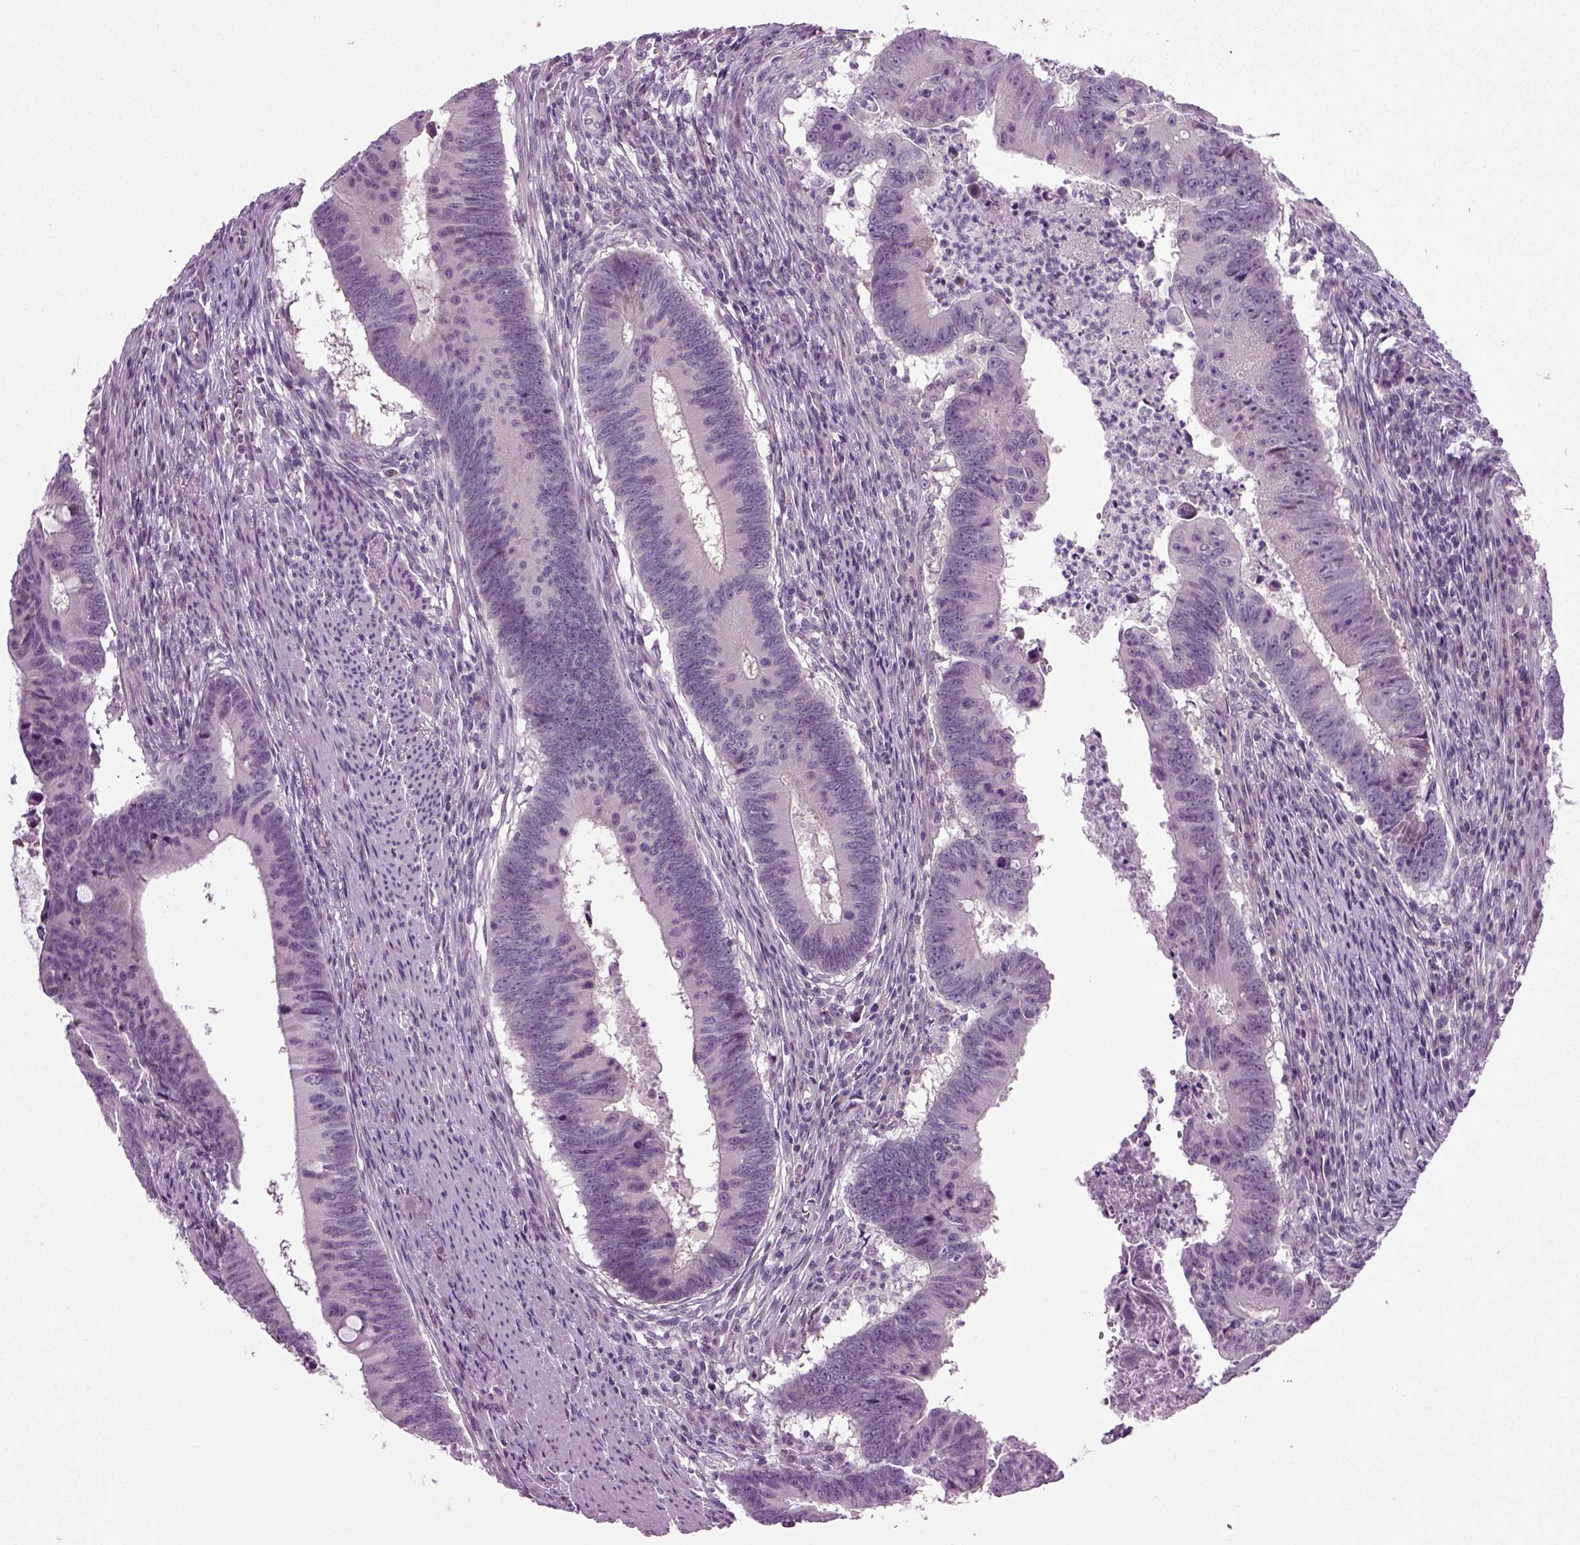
{"staining": {"intensity": "negative", "quantity": "none", "location": "none"}, "tissue": "colorectal cancer", "cell_type": "Tumor cells", "image_type": "cancer", "snomed": [{"axis": "morphology", "description": "Adenocarcinoma, NOS"}, {"axis": "topography", "description": "Colon"}], "caption": "The immunohistochemistry (IHC) histopathology image has no significant expression in tumor cells of adenocarcinoma (colorectal) tissue. The staining is performed using DAB brown chromogen with nuclei counter-stained in using hematoxylin.", "gene": "SCG5", "patient": {"sex": "female", "age": 87}}